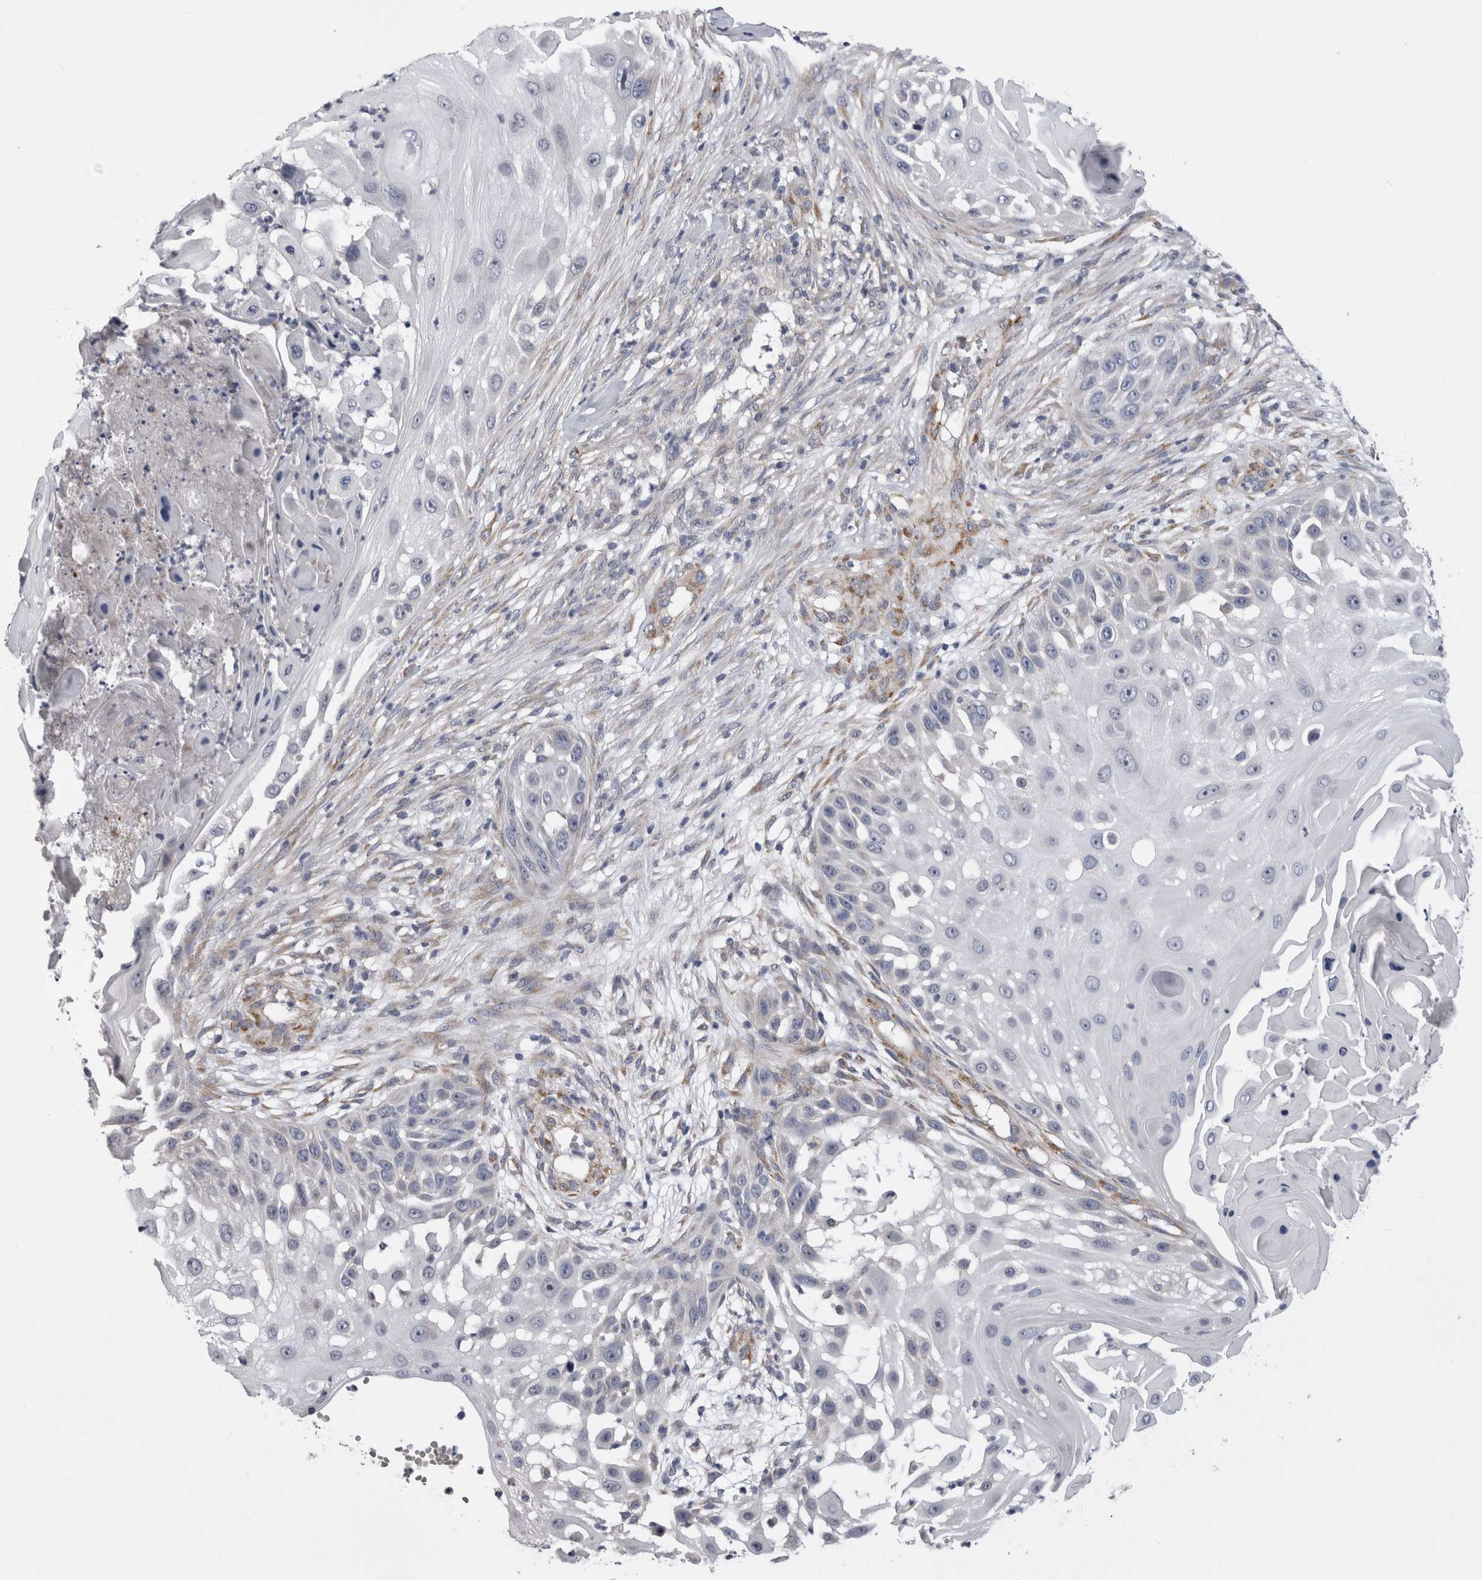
{"staining": {"intensity": "weak", "quantity": "<25%", "location": "cytoplasmic/membranous"}, "tissue": "skin cancer", "cell_type": "Tumor cells", "image_type": "cancer", "snomed": [{"axis": "morphology", "description": "Squamous cell carcinoma, NOS"}, {"axis": "topography", "description": "Skin"}], "caption": "An image of skin cancer stained for a protein displays no brown staining in tumor cells.", "gene": "ARHGAP29", "patient": {"sex": "female", "age": 44}}